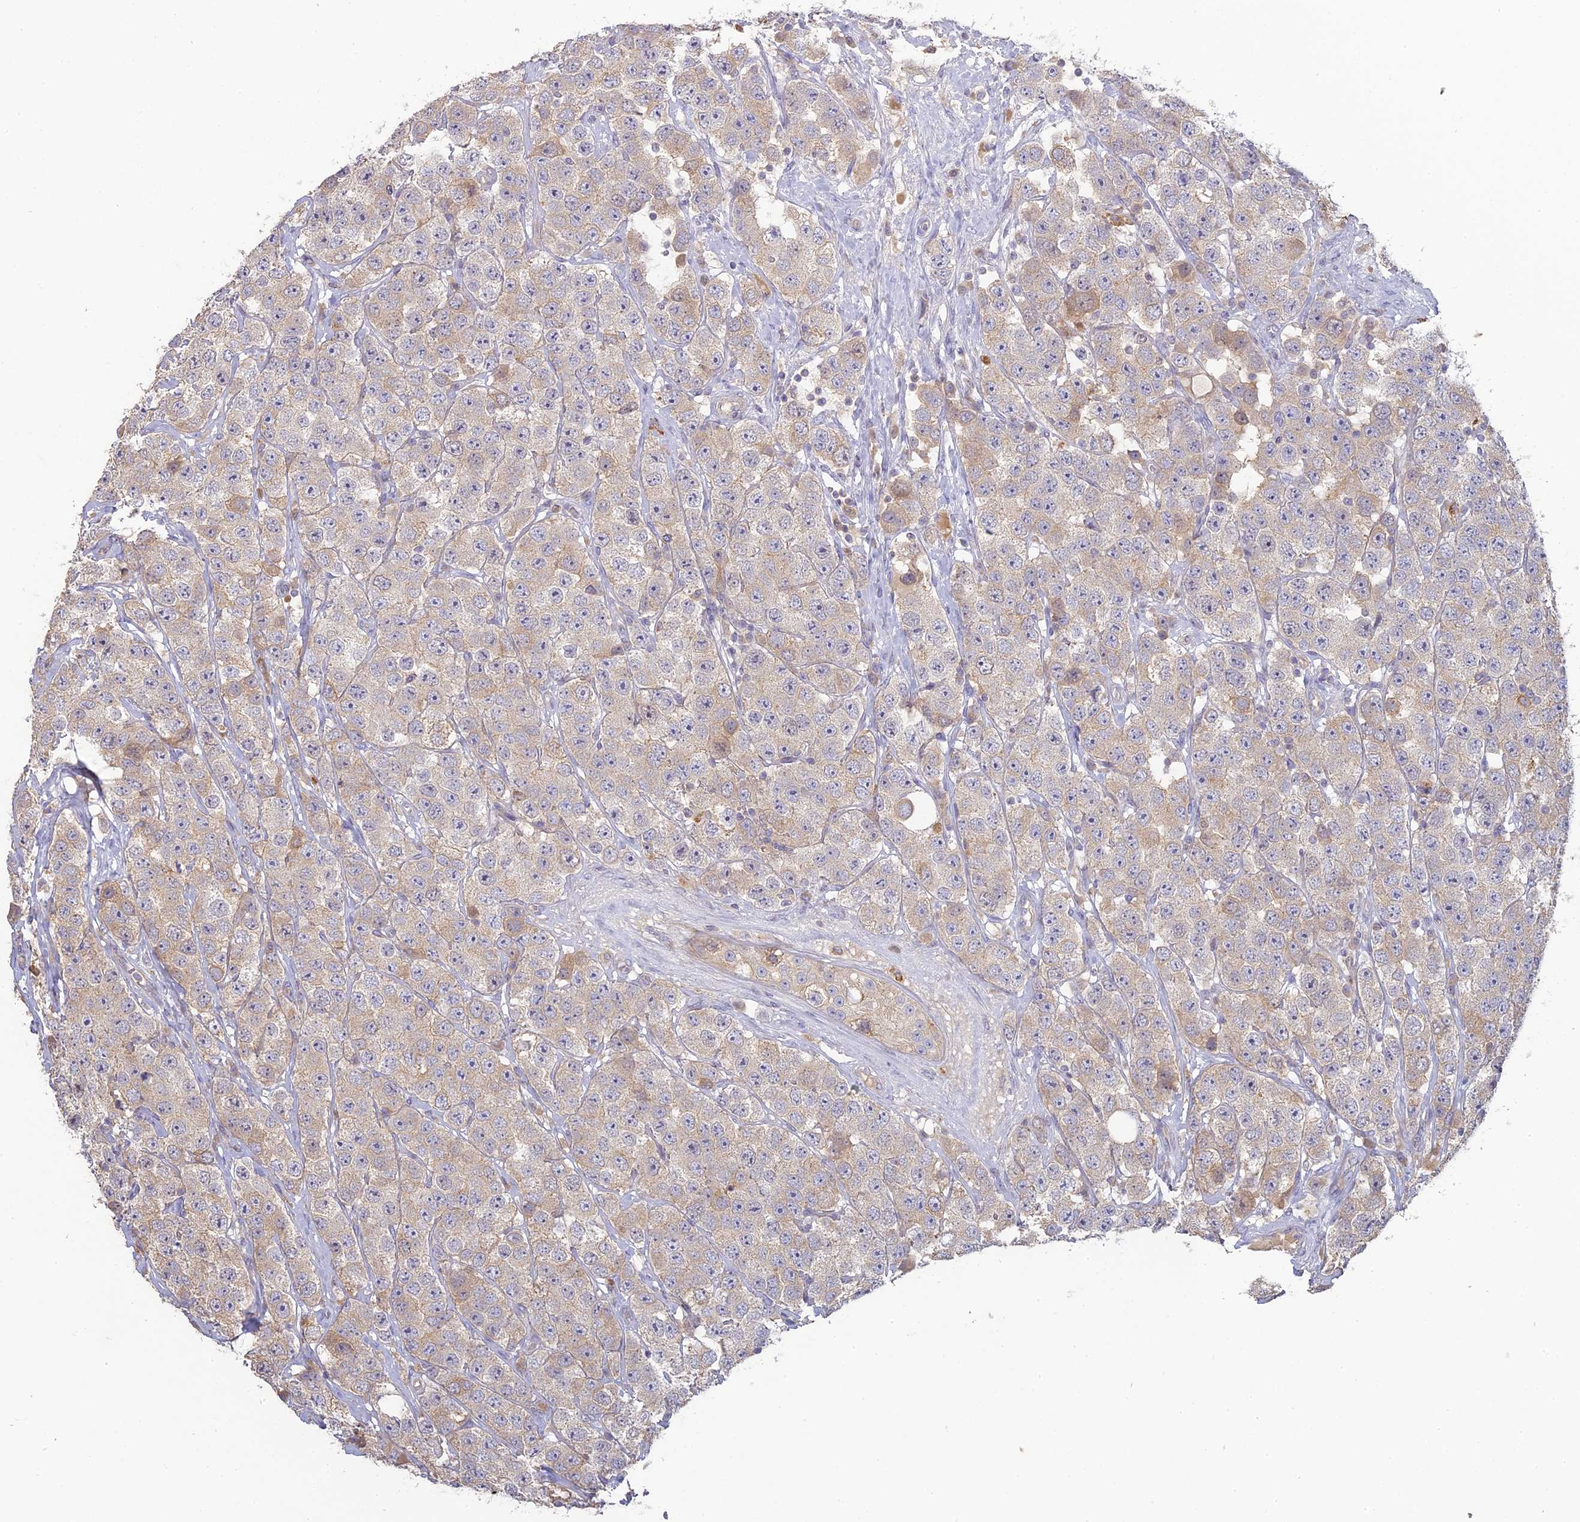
{"staining": {"intensity": "weak", "quantity": "25%-75%", "location": "cytoplasmic/membranous"}, "tissue": "testis cancer", "cell_type": "Tumor cells", "image_type": "cancer", "snomed": [{"axis": "morphology", "description": "Seminoma, NOS"}, {"axis": "topography", "description": "Testis"}], "caption": "Immunohistochemistry (IHC) histopathology image of neoplastic tissue: human testis seminoma stained using immunohistochemistry (IHC) reveals low levels of weak protein expression localized specifically in the cytoplasmic/membranous of tumor cells, appearing as a cytoplasmic/membranous brown color.", "gene": "SFT2D2", "patient": {"sex": "male", "age": 28}}